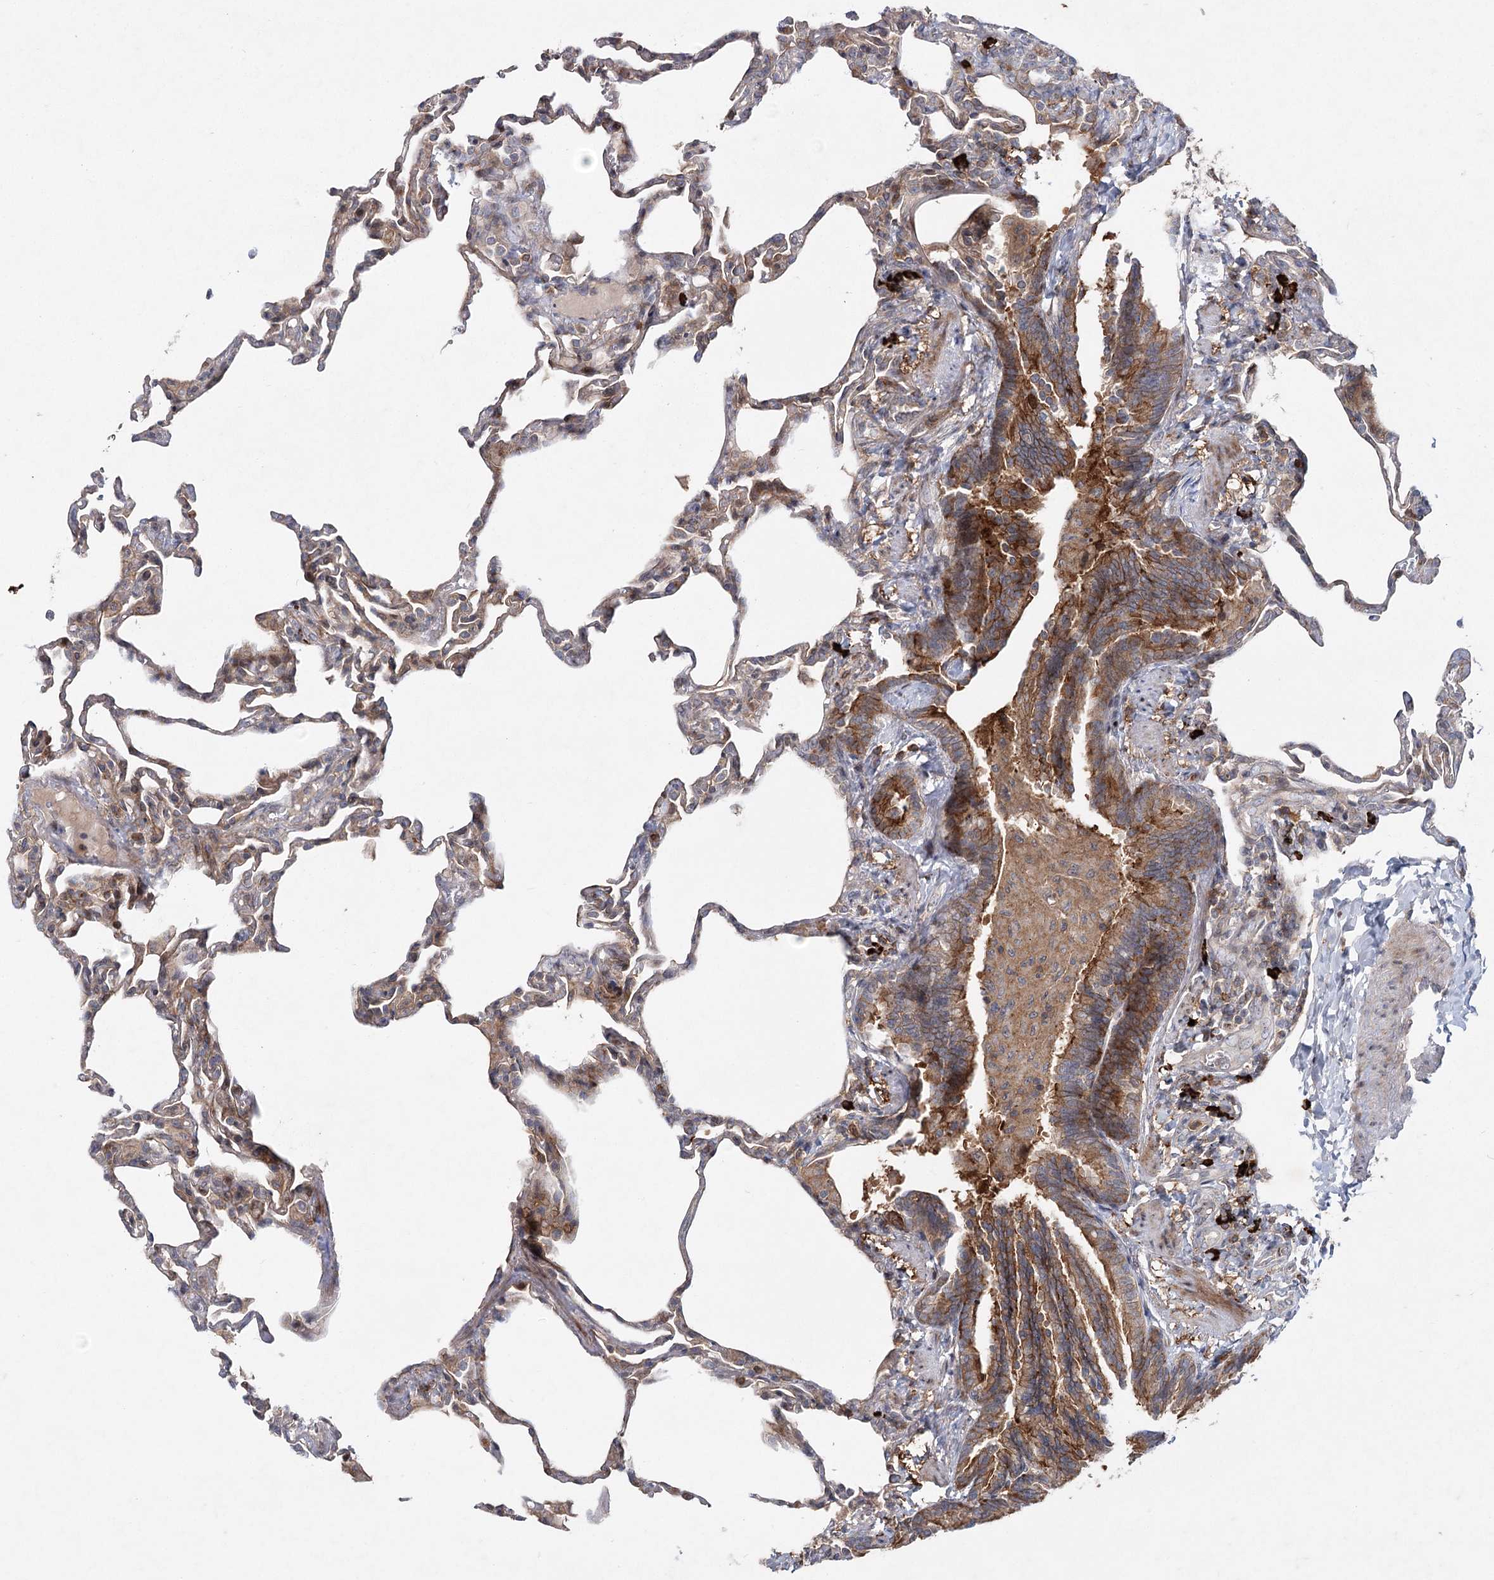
{"staining": {"intensity": "moderate", "quantity": "<25%", "location": "cytoplasmic/membranous"}, "tissue": "lung", "cell_type": "Alveolar cells", "image_type": "normal", "snomed": [{"axis": "morphology", "description": "Normal tissue, NOS"}, {"axis": "topography", "description": "Lung"}], "caption": "Normal lung demonstrates moderate cytoplasmic/membranous positivity in about <25% of alveolar cells (IHC, brightfield microscopy, high magnification)..", "gene": "MAP3K13", "patient": {"sex": "male", "age": 20}}